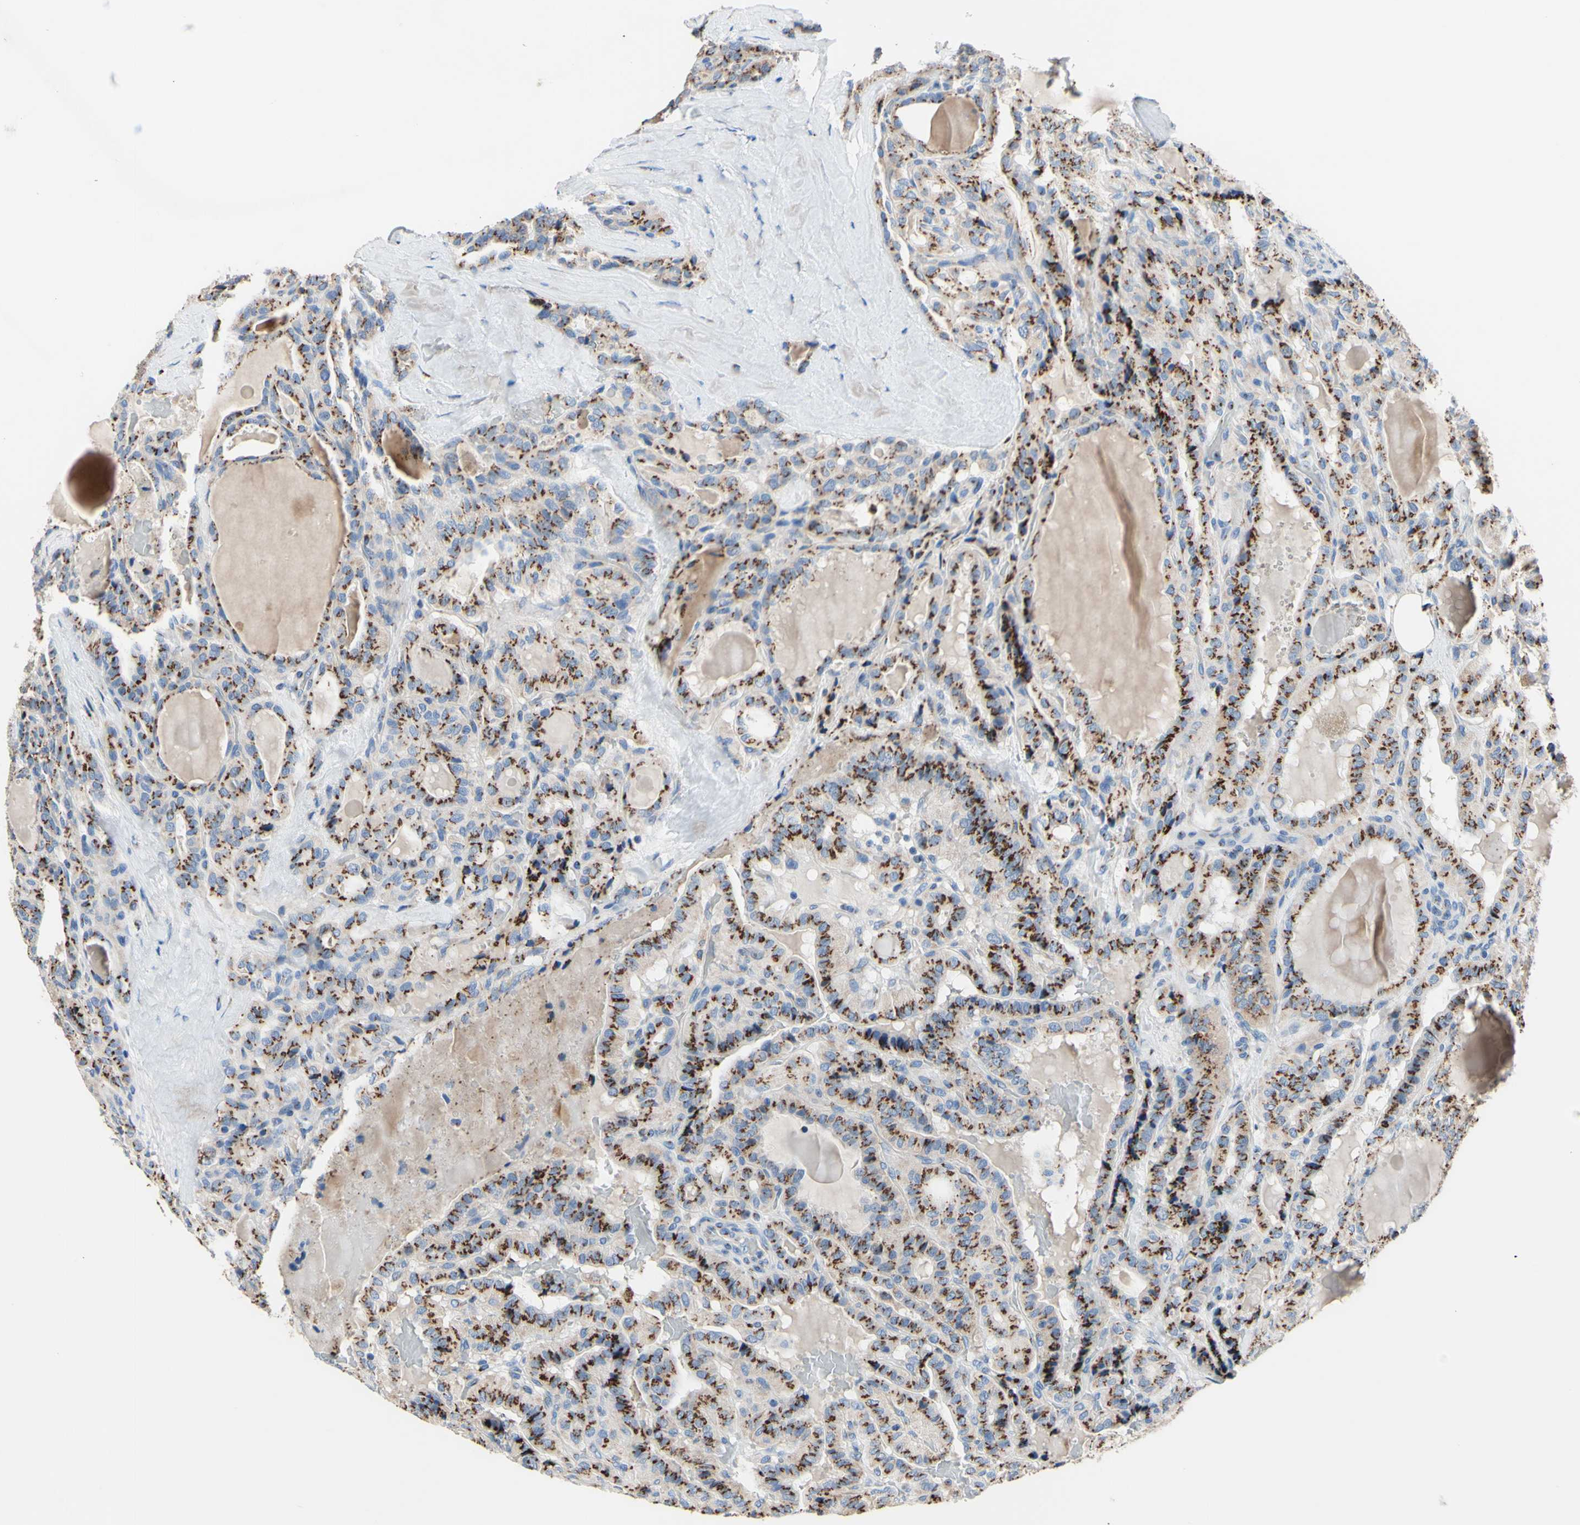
{"staining": {"intensity": "moderate", "quantity": ">75%", "location": "cytoplasmic/membranous"}, "tissue": "thyroid cancer", "cell_type": "Tumor cells", "image_type": "cancer", "snomed": [{"axis": "morphology", "description": "Papillary adenocarcinoma, NOS"}, {"axis": "topography", "description": "Thyroid gland"}], "caption": "The micrograph demonstrates immunohistochemical staining of thyroid cancer (papillary adenocarcinoma). There is moderate cytoplasmic/membranous positivity is appreciated in approximately >75% of tumor cells.", "gene": "GALNT2", "patient": {"sex": "male", "age": 77}}